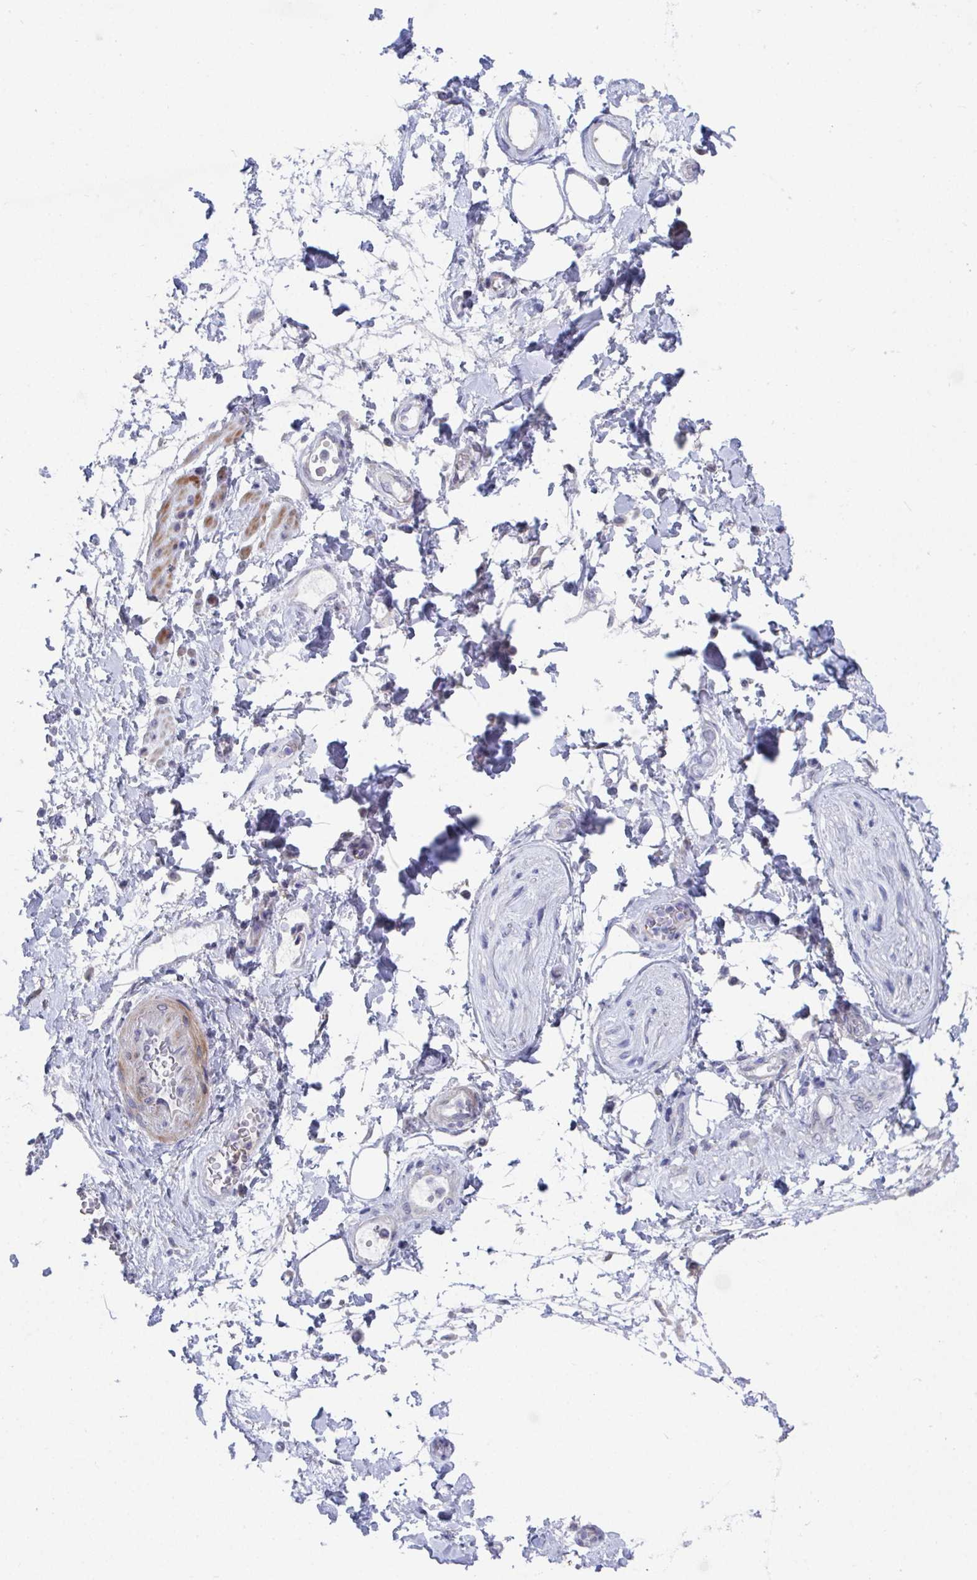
{"staining": {"intensity": "negative", "quantity": "none", "location": "none"}, "tissue": "adipose tissue", "cell_type": "Adipocytes", "image_type": "normal", "snomed": [{"axis": "morphology", "description": "Normal tissue, NOS"}, {"axis": "topography", "description": "Urinary bladder"}, {"axis": "topography", "description": "Peripheral nerve tissue"}], "caption": "IHC of unremarkable adipose tissue exhibits no positivity in adipocytes.", "gene": "ATP5F1C", "patient": {"sex": "female", "age": 60}}